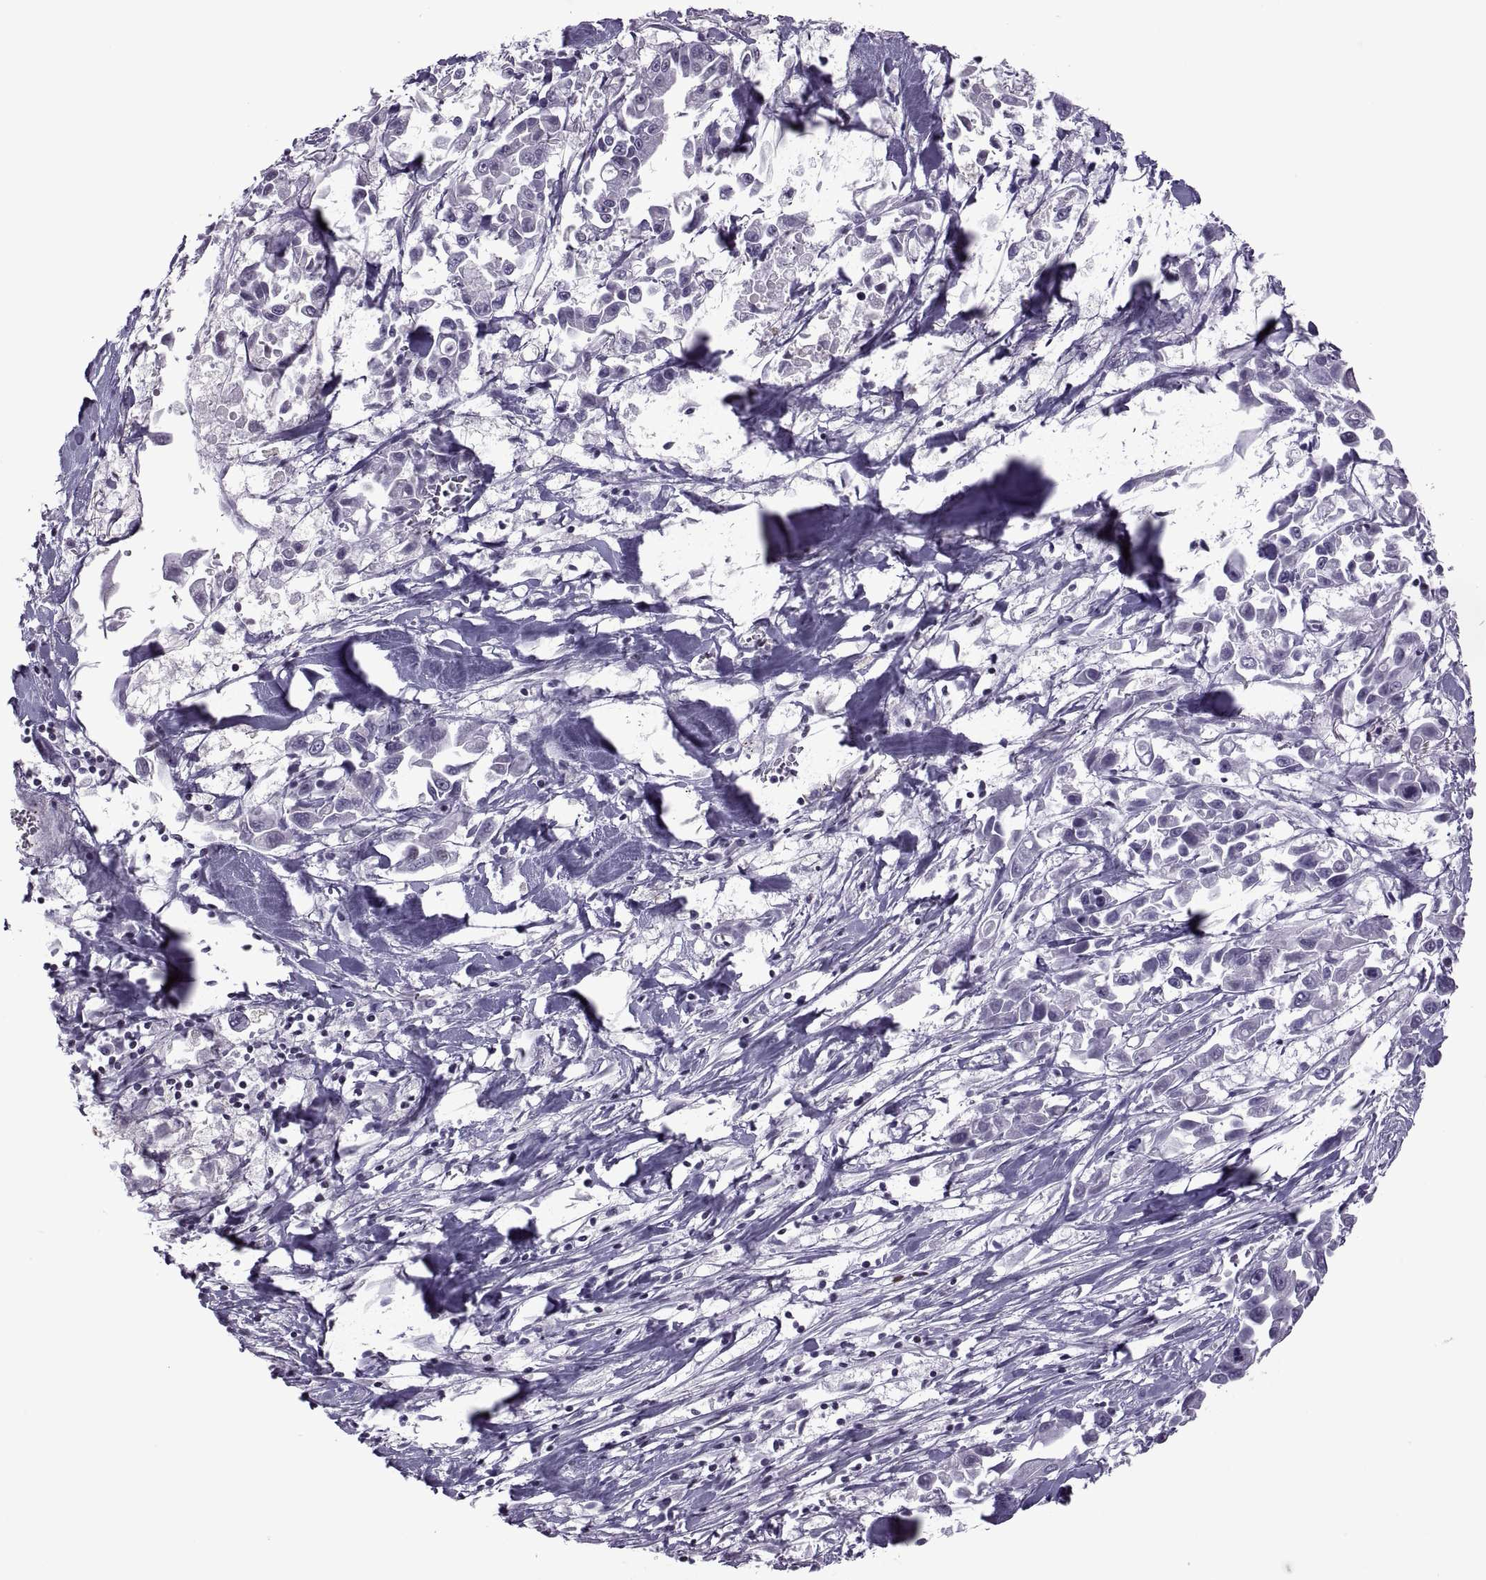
{"staining": {"intensity": "negative", "quantity": "none", "location": "none"}, "tissue": "pancreatic cancer", "cell_type": "Tumor cells", "image_type": "cancer", "snomed": [{"axis": "morphology", "description": "Adenocarcinoma, NOS"}, {"axis": "topography", "description": "Pancreas"}], "caption": "DAB immunohistochemical staining of human pancreatic adenocarcinoma reveals no significant expression in tumor cells.", "gene": "MAGEA4", "patient": {"sex": "female", "age": 83}}